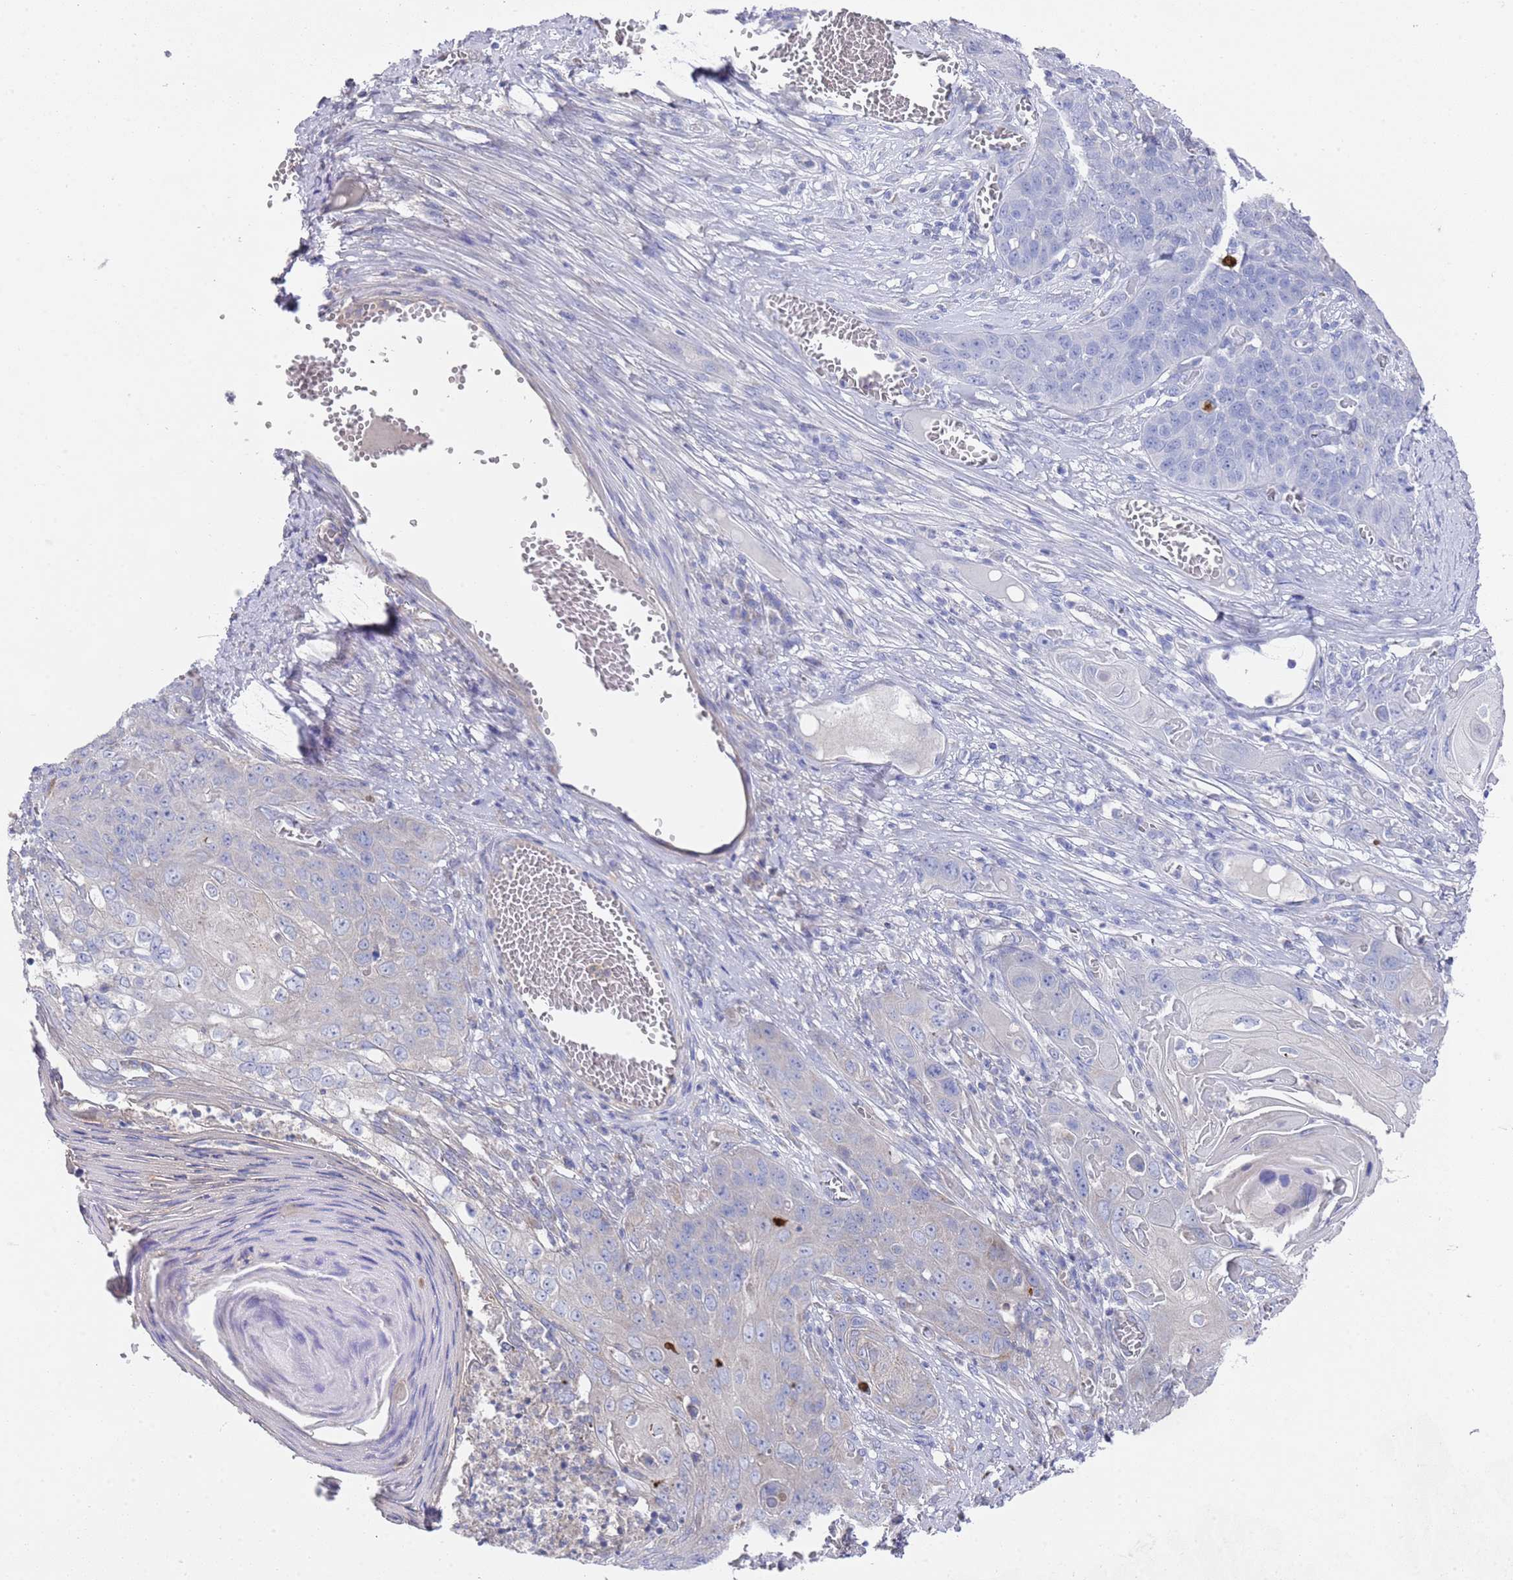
{"staining": {"intensity": "negative", "quantity": "none", "location": "none"}, "tissue": "skin cancer", "cell_type": "Tumor cells", "image_type": "cancer", "snomed": [{"axis": "morphology", "description": "Squamous cell carcinoma, NOS"}, {"axis": "topography", "description": "Skin"}], "caption": "Tumor cells show no significant protein staining in skin squamous cell carcinoma.", "gene": "NPEPPS", "patient": {"sex": "male", "age": 55}}